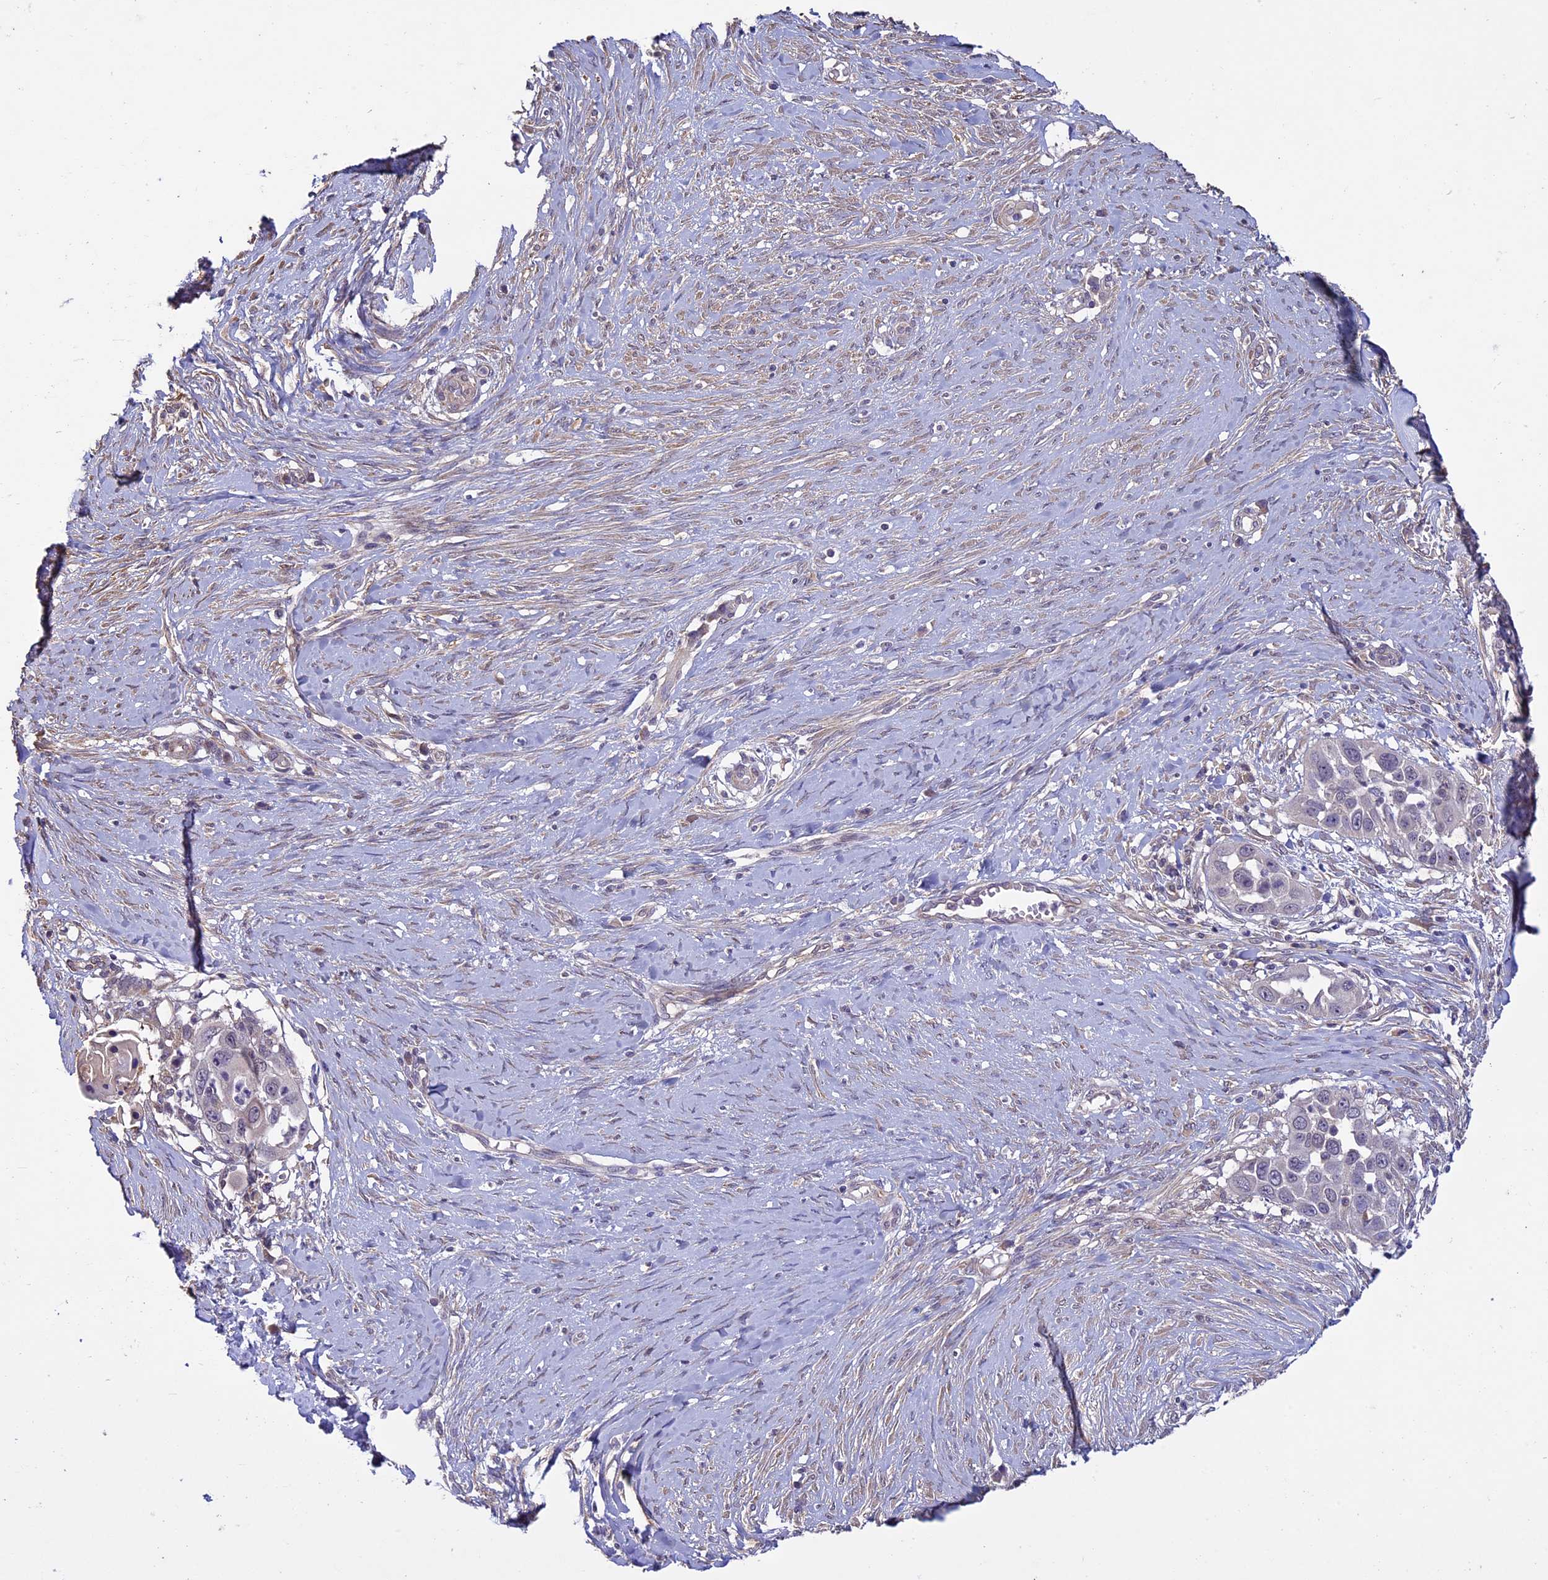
{"staining": {"intensity": "negative", "quantity": "none", "location": "none"}, "tissue": "skin cancer", "cell_type": "Tumor cells", "image_type": "cancer", "snomed": [{"axis": "morphology", "description": "Squamous cell carcinoma, NOS"}, {"axis": "topography", "description": "Skin"}], "caption": "Tumor cells show no significant staining in skin squamous cell carcinoma. (IHC, brightfield microscopy, high magnification).", "gene": "C3orf70", "patient": {"sex": "female", "age": 44}}